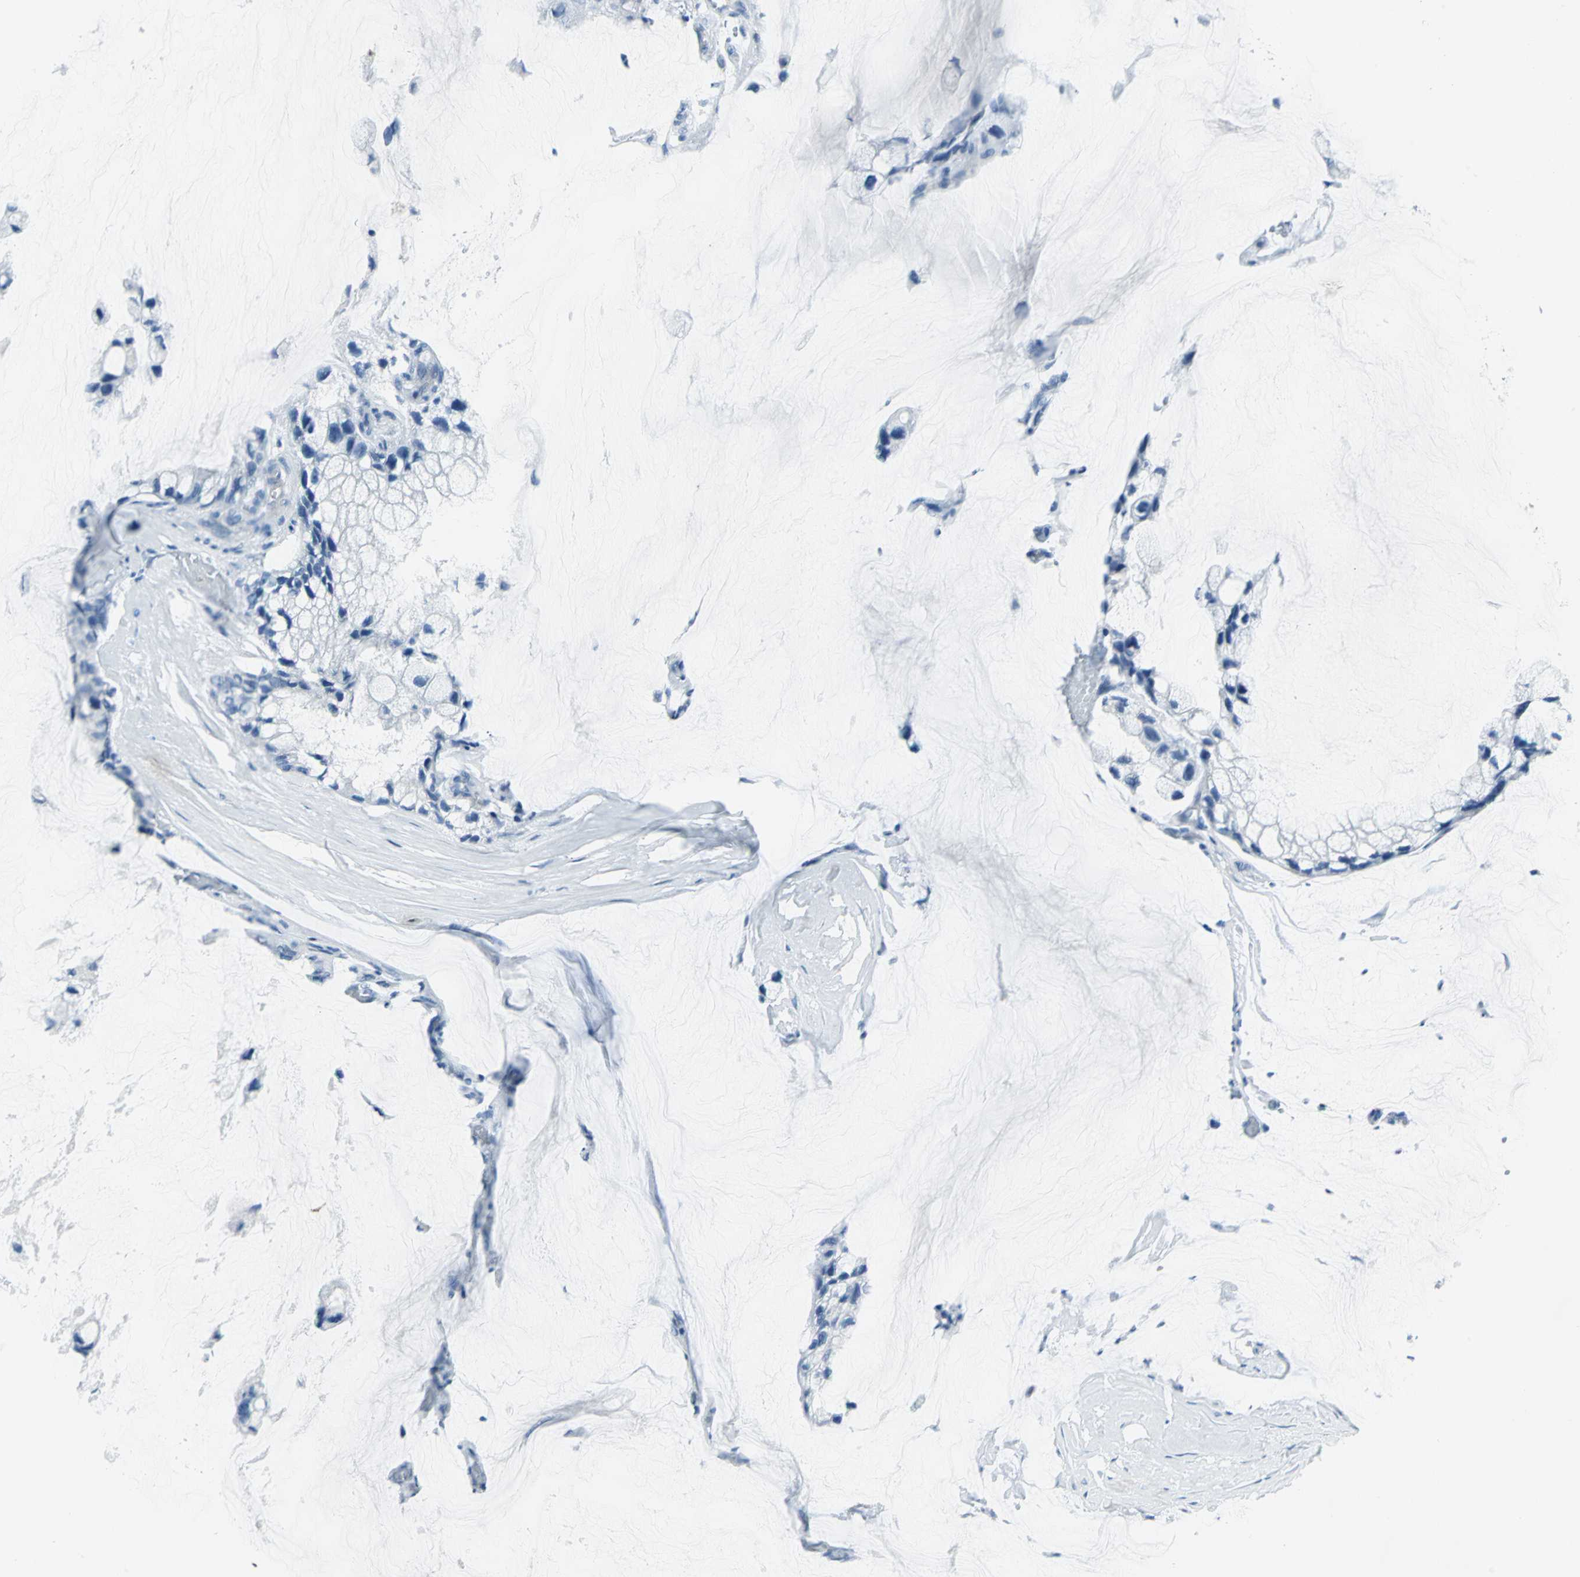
{"staining": {"intensity": "negative", "quantity": "none", "location": "none"}, "tissue": "ovarian cancer", "cell_type": "Tumor cells", "image_type": "cancer", "snomed": [{"axis": "morphology", "description": "Cystadenocarcinoma, mucinous, NOS"}, {"axis": "topography", "description": "Ovary"}], "caption": "The photomicrograph exhibits no significant positivity in tumor cells of ovarian mucinous cystadenocarcinoma.", "gene": "CYB5A", "patient": {"sex": "female", "age": 39}}